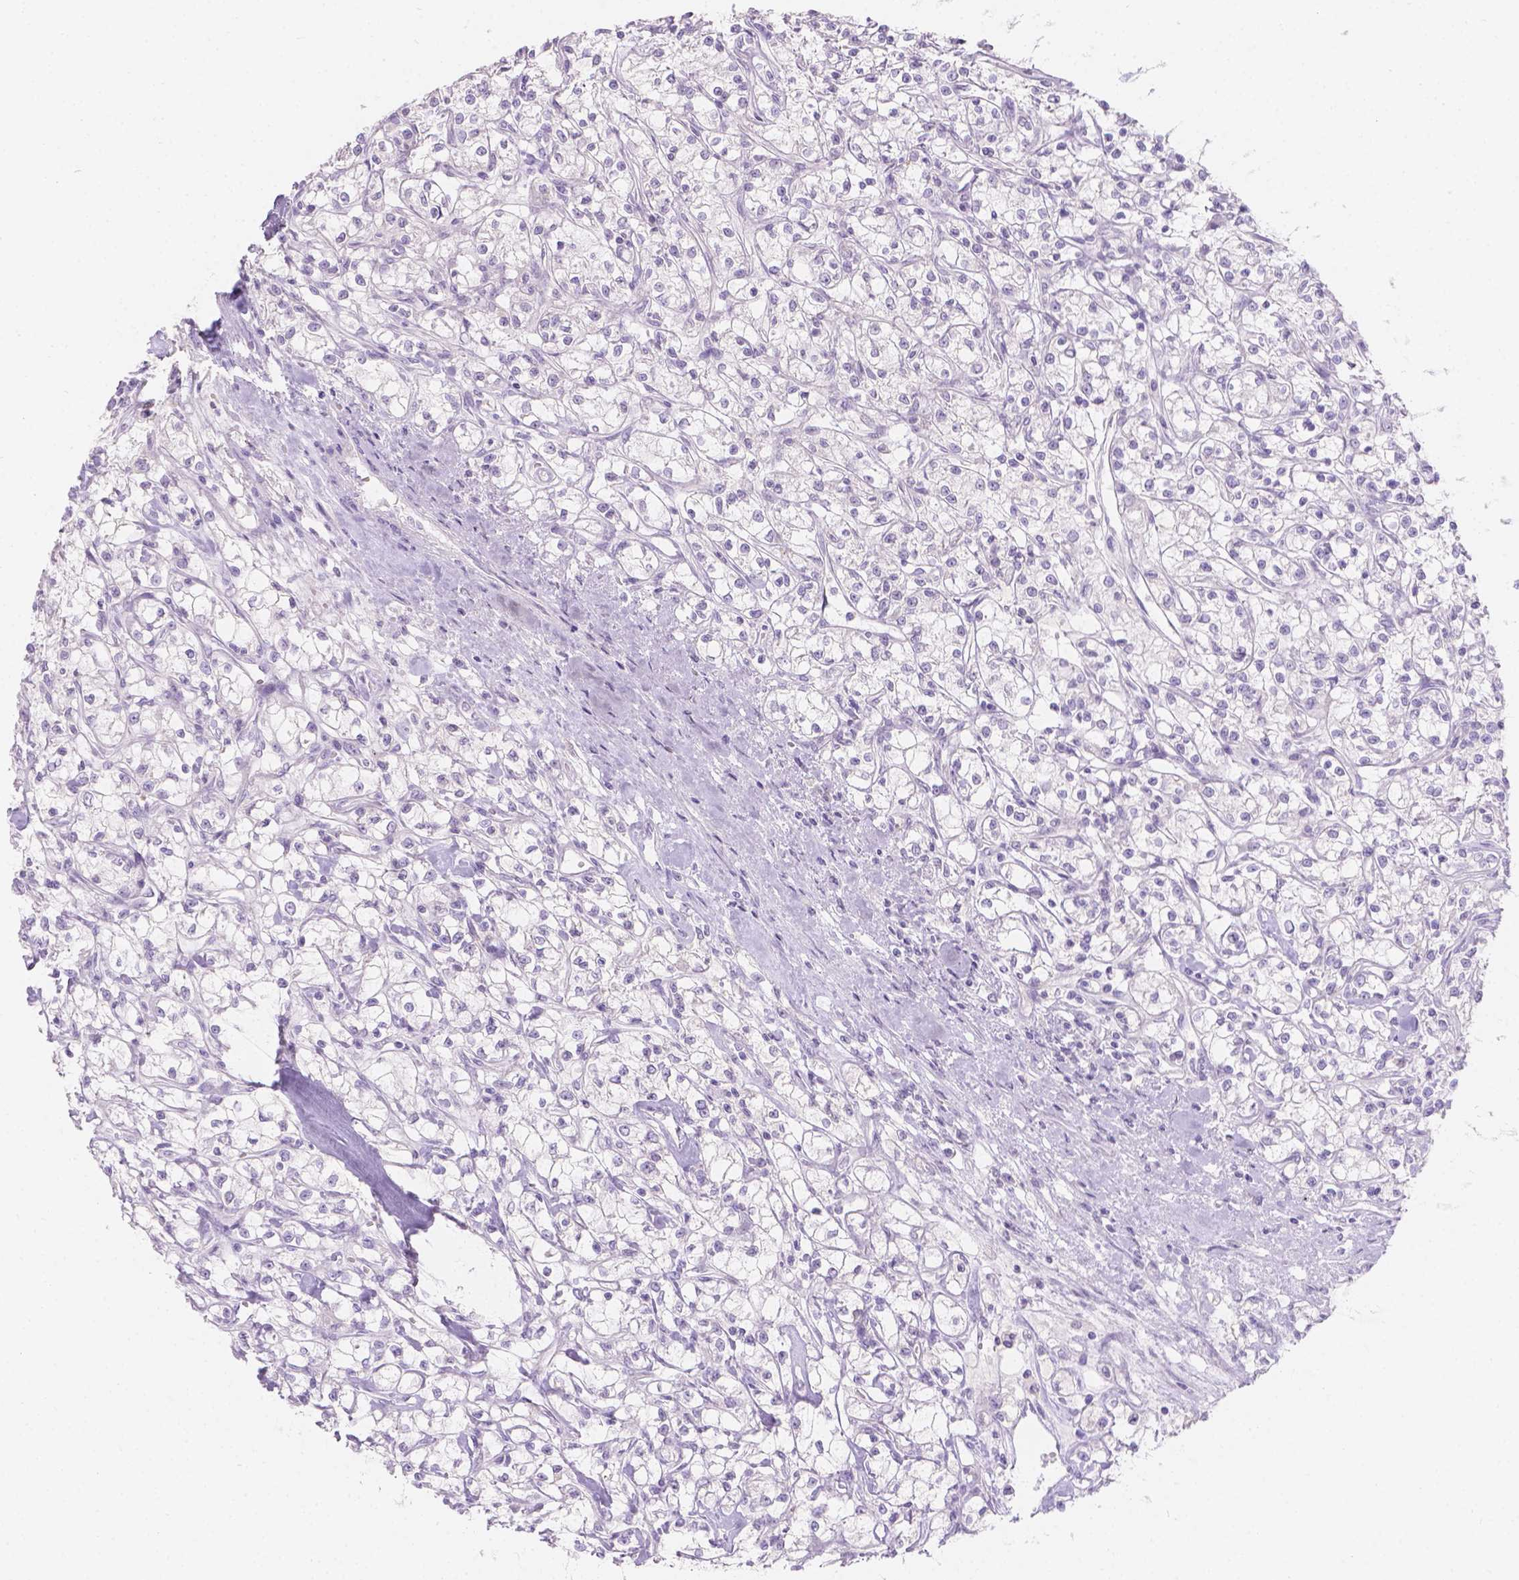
{"staining": {"intensity": "negative", "quantity": "none", "location": "none"}, "tissue": "renal cancer", "cell_type": "Tumor cells", "image_type": "cancer", "snomed": [{"axis": "morphology", "description": "Adenocarcinoma, NOS"}, {"axis": "topography", "description": "Kidney"}], "caption": "DAB (3,3'-diaminobenzidine) immunohistochemical staining of renal cancer shows no significant positivity in tumor cells. (DAB (3,3'-diaminobenzidine) immunohistochemistry (IHC) with hematoxylin counter stain).", "gene": "HTN3", "patient": {"sex": "female", "age": 59}}